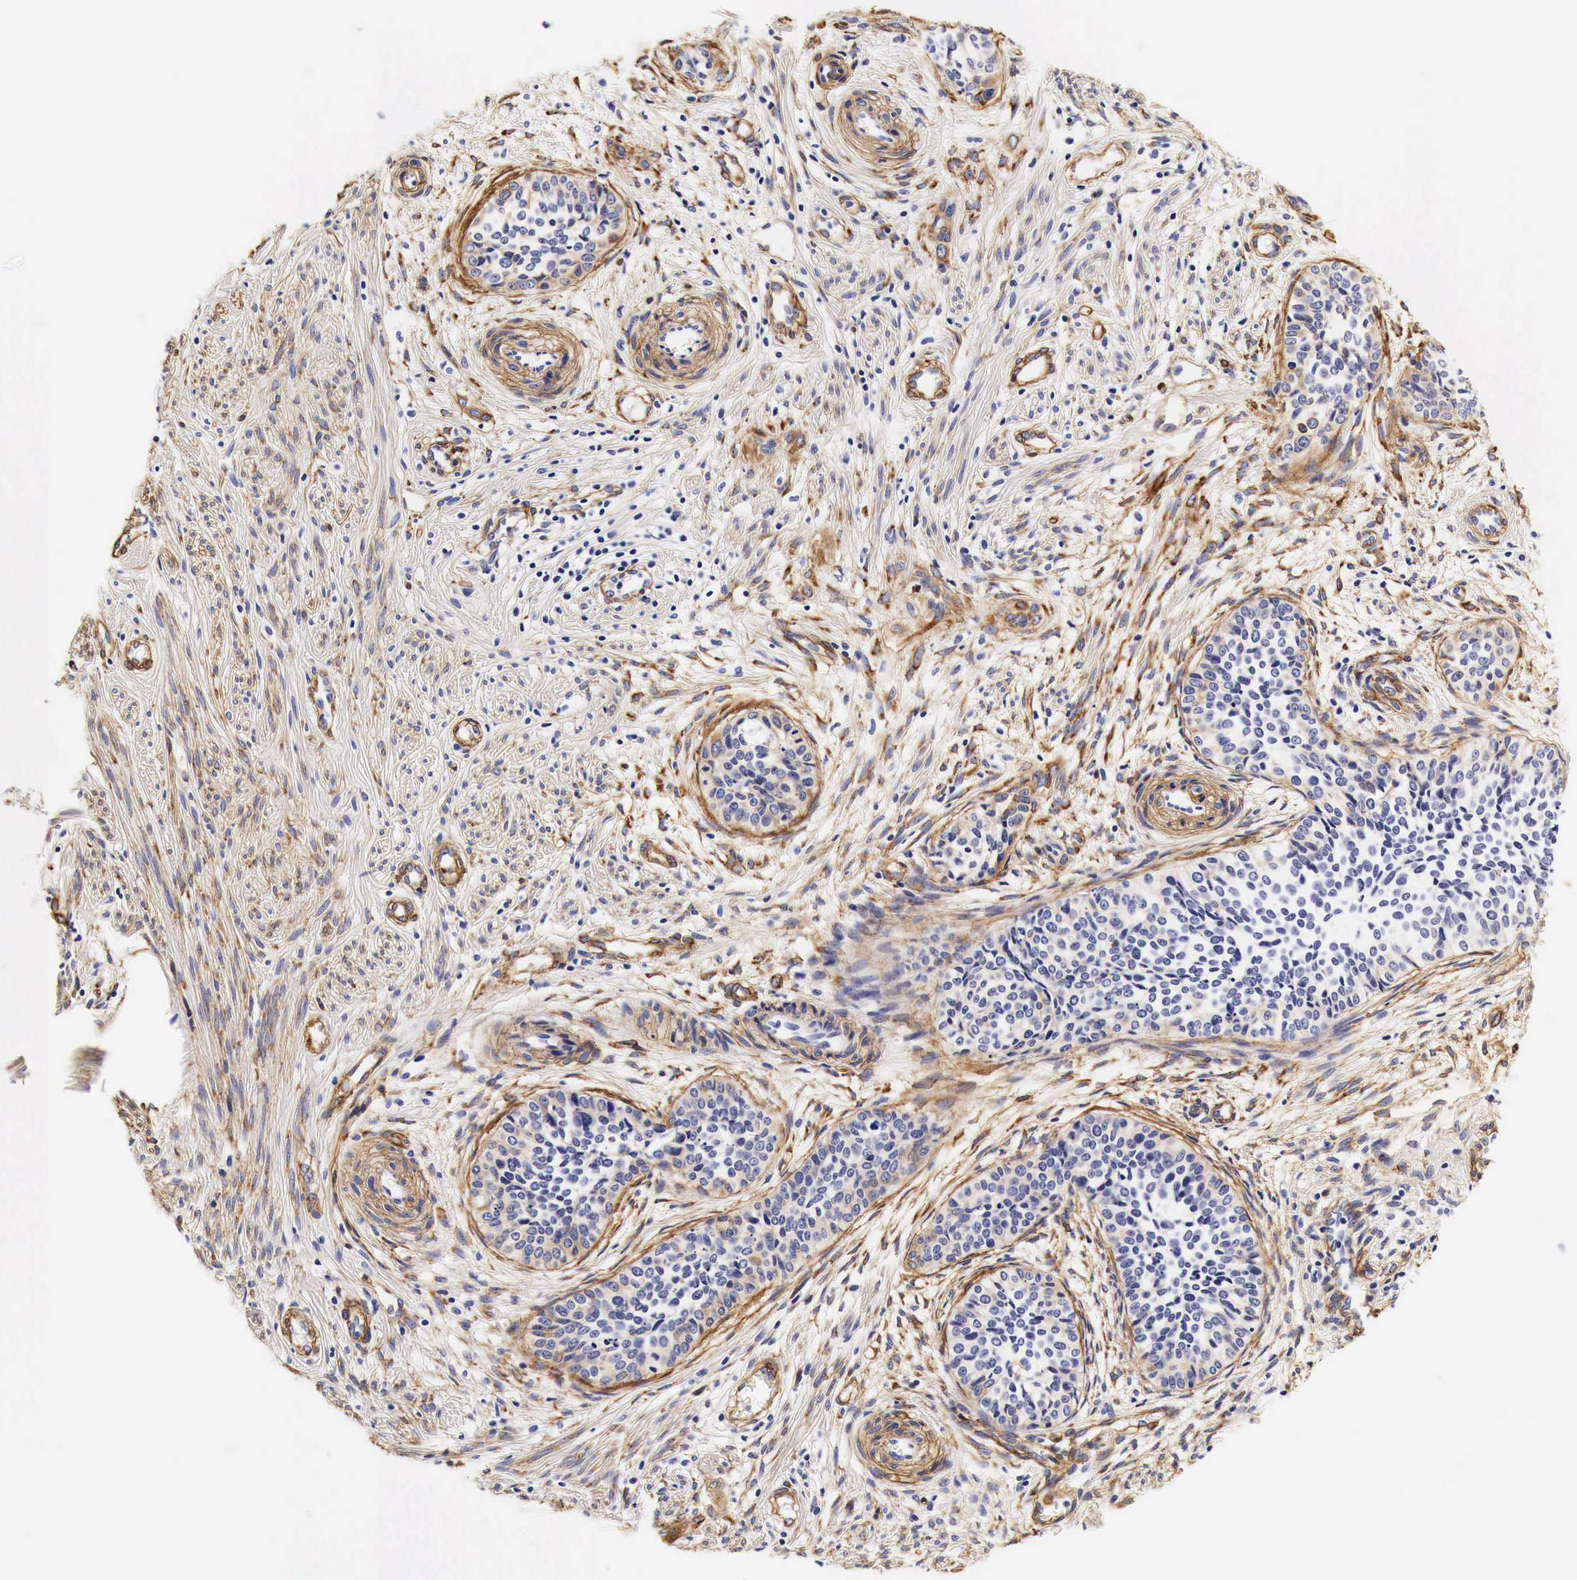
{"staining": {"intensity": "negative", "quantity": "none", "location": "none"}, "tissue": "cervical cancer", "cell_type": "Tumor cells", "image_type": "cancer", "snomed": [{"axis": "morphology", "description": "Squamous cell carcinoma, NOS"}, {"axis": "topography", "description": "Cervix"}], "caption": "Tumor cells show no significant positivity in cervical squamous cell carcinoma.", "gene": "LAMB2", "patient": {"sex": "female", "age": 34}}